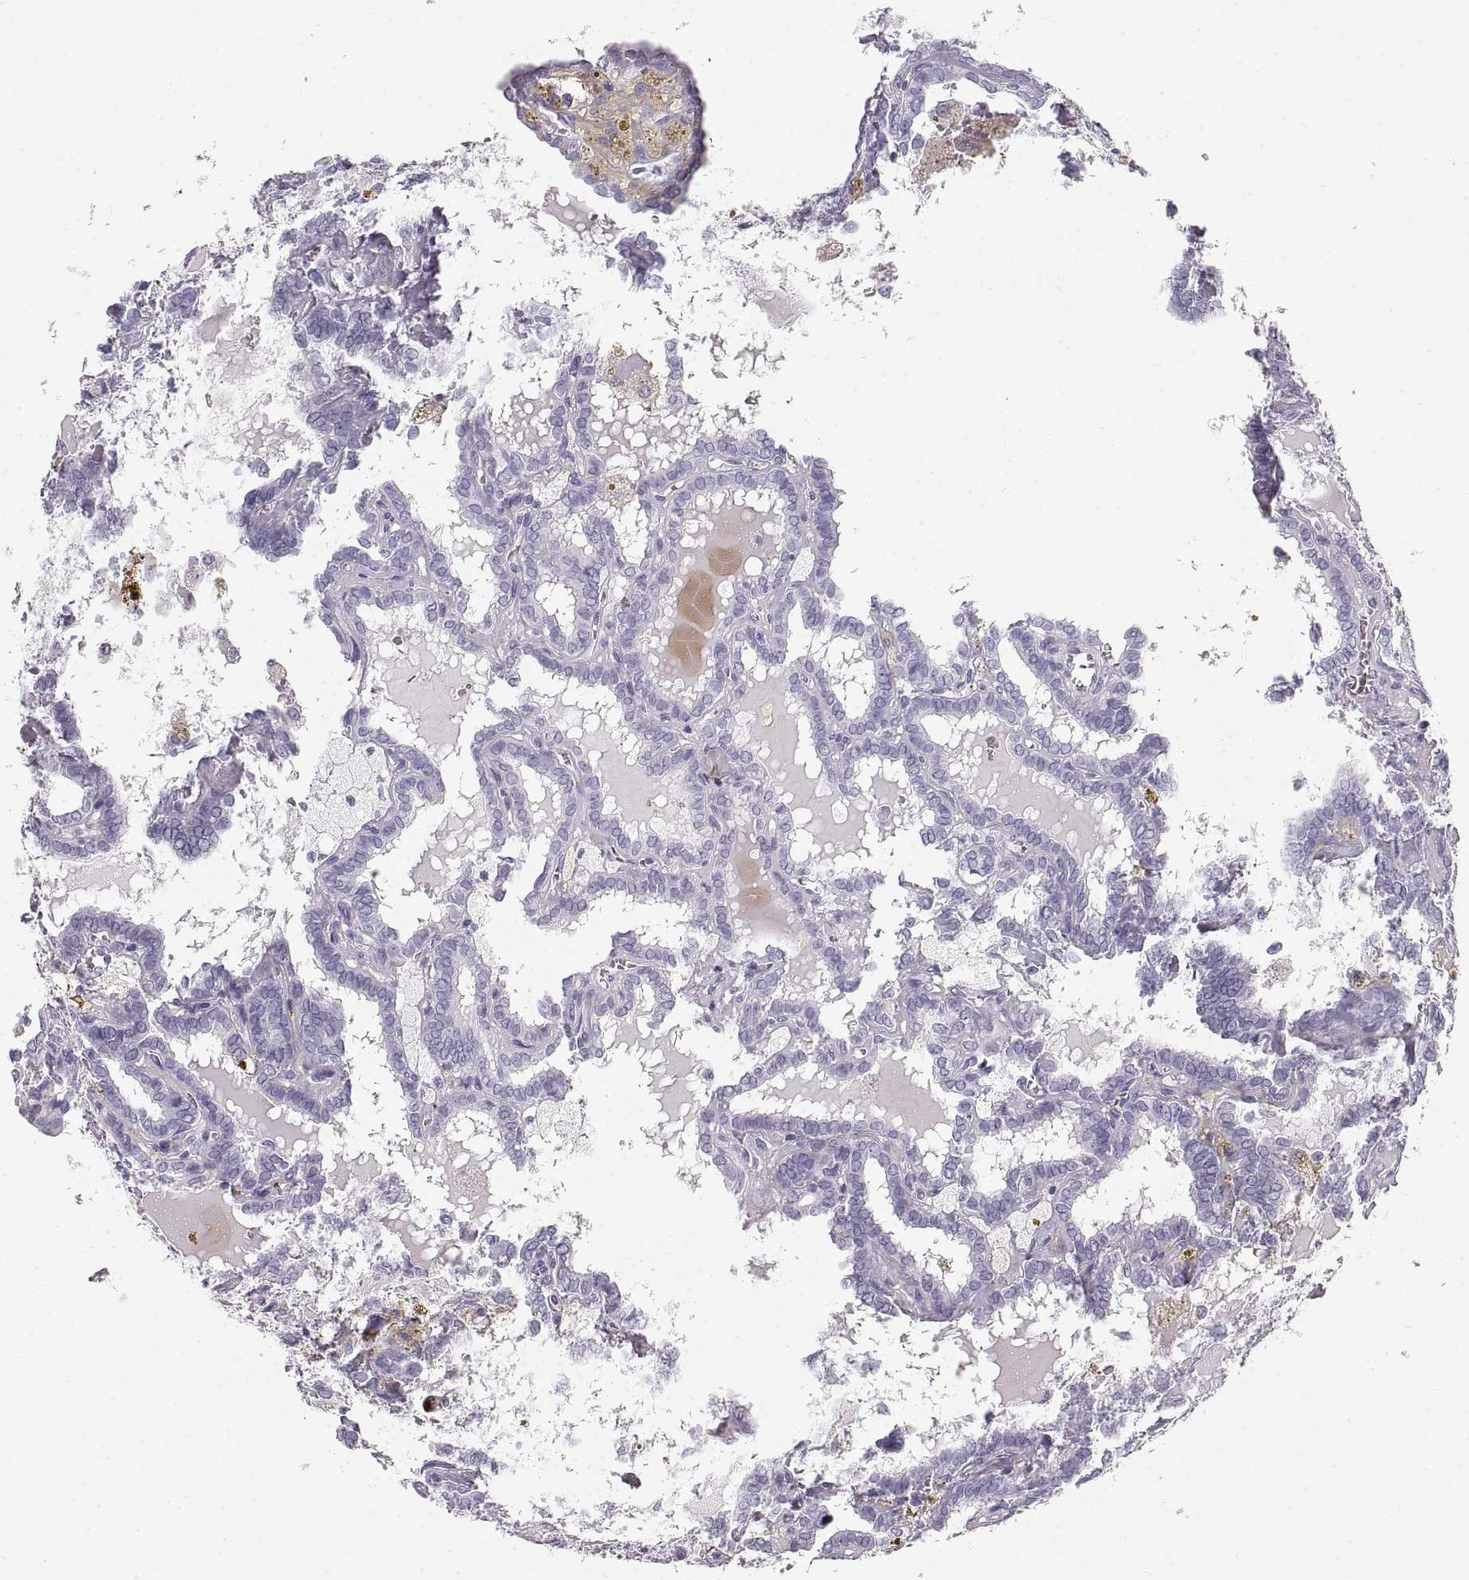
{"staining": {"intensity": "negative", "quantity": "none", "location": "none"}, "tissue": "thyroid cancer", "cell_type": "Tumor cells", "image_type": "cancer", "snomed": [{"axis": "morphology", "description": "Papillary adenocarcinoma, NOS"}, {"axis": "topography", "description": "Thyroid gland"}], "caption": "High magnification brightfield microscopy of thyroid cancer stained with DAB (brown) and counterstained with hematoxylin (blue): tumor cells show no significant staining. (Immunohistochemistry (ihc), brightfield microscopy, high magnification).", "gene": "CRYAA", "patient": {"sex": "female", "age": 39}}